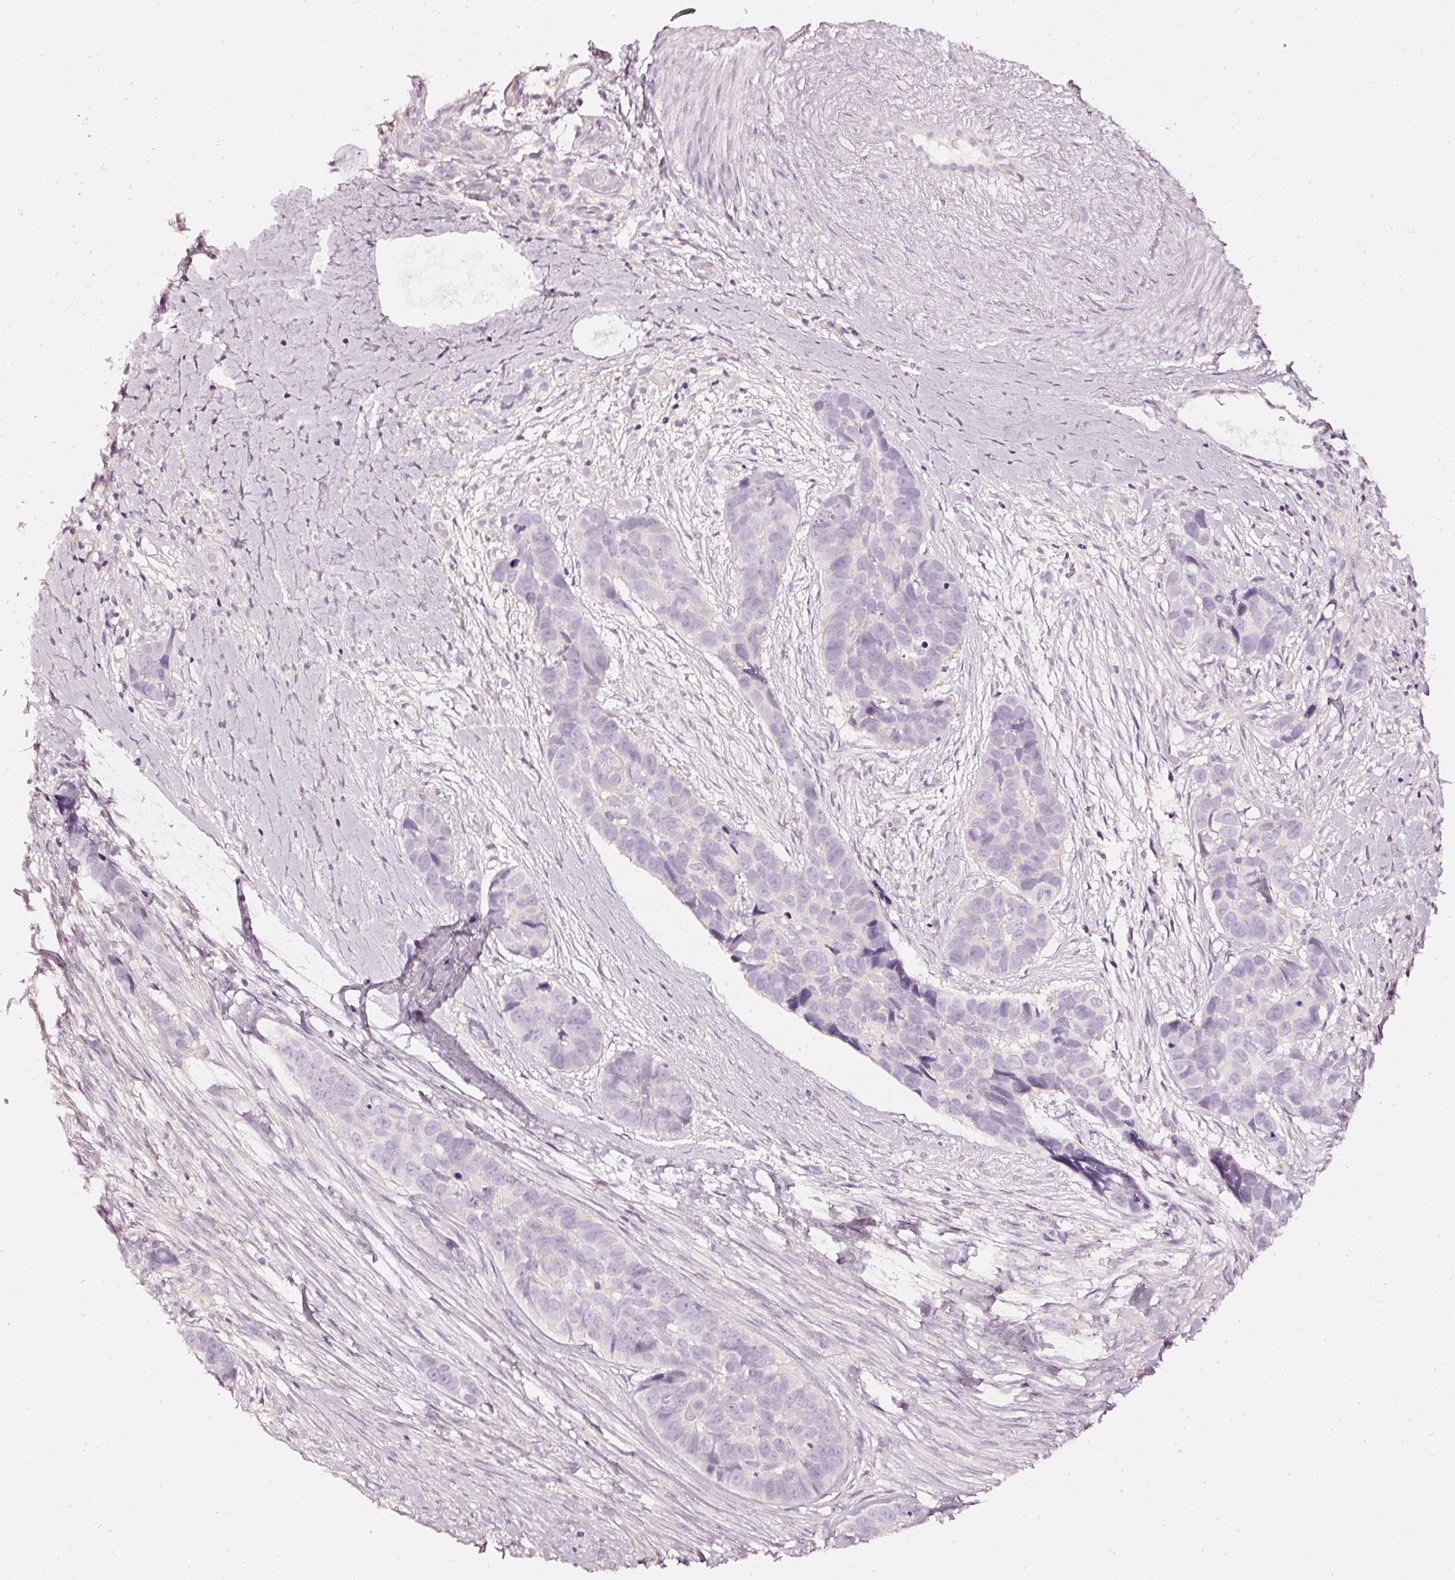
{"staining": {"intensity": "negative", "quantity": "none", "location": "none"}, "tissue": "skin cancer", "cell_type": "Tumor cells", "image_type": "cancer", "snomed": [{"axis": "morphology", "description": "Basal cell carcinoma"}, {"axis": "topography", "description": "Skin"}], "caption": "Tumor cells are negative for brown protein staining in skin cancer (basal cell carcinoma).", "gene": "CNP", "patient": {"sex": "female", "age": 82}}